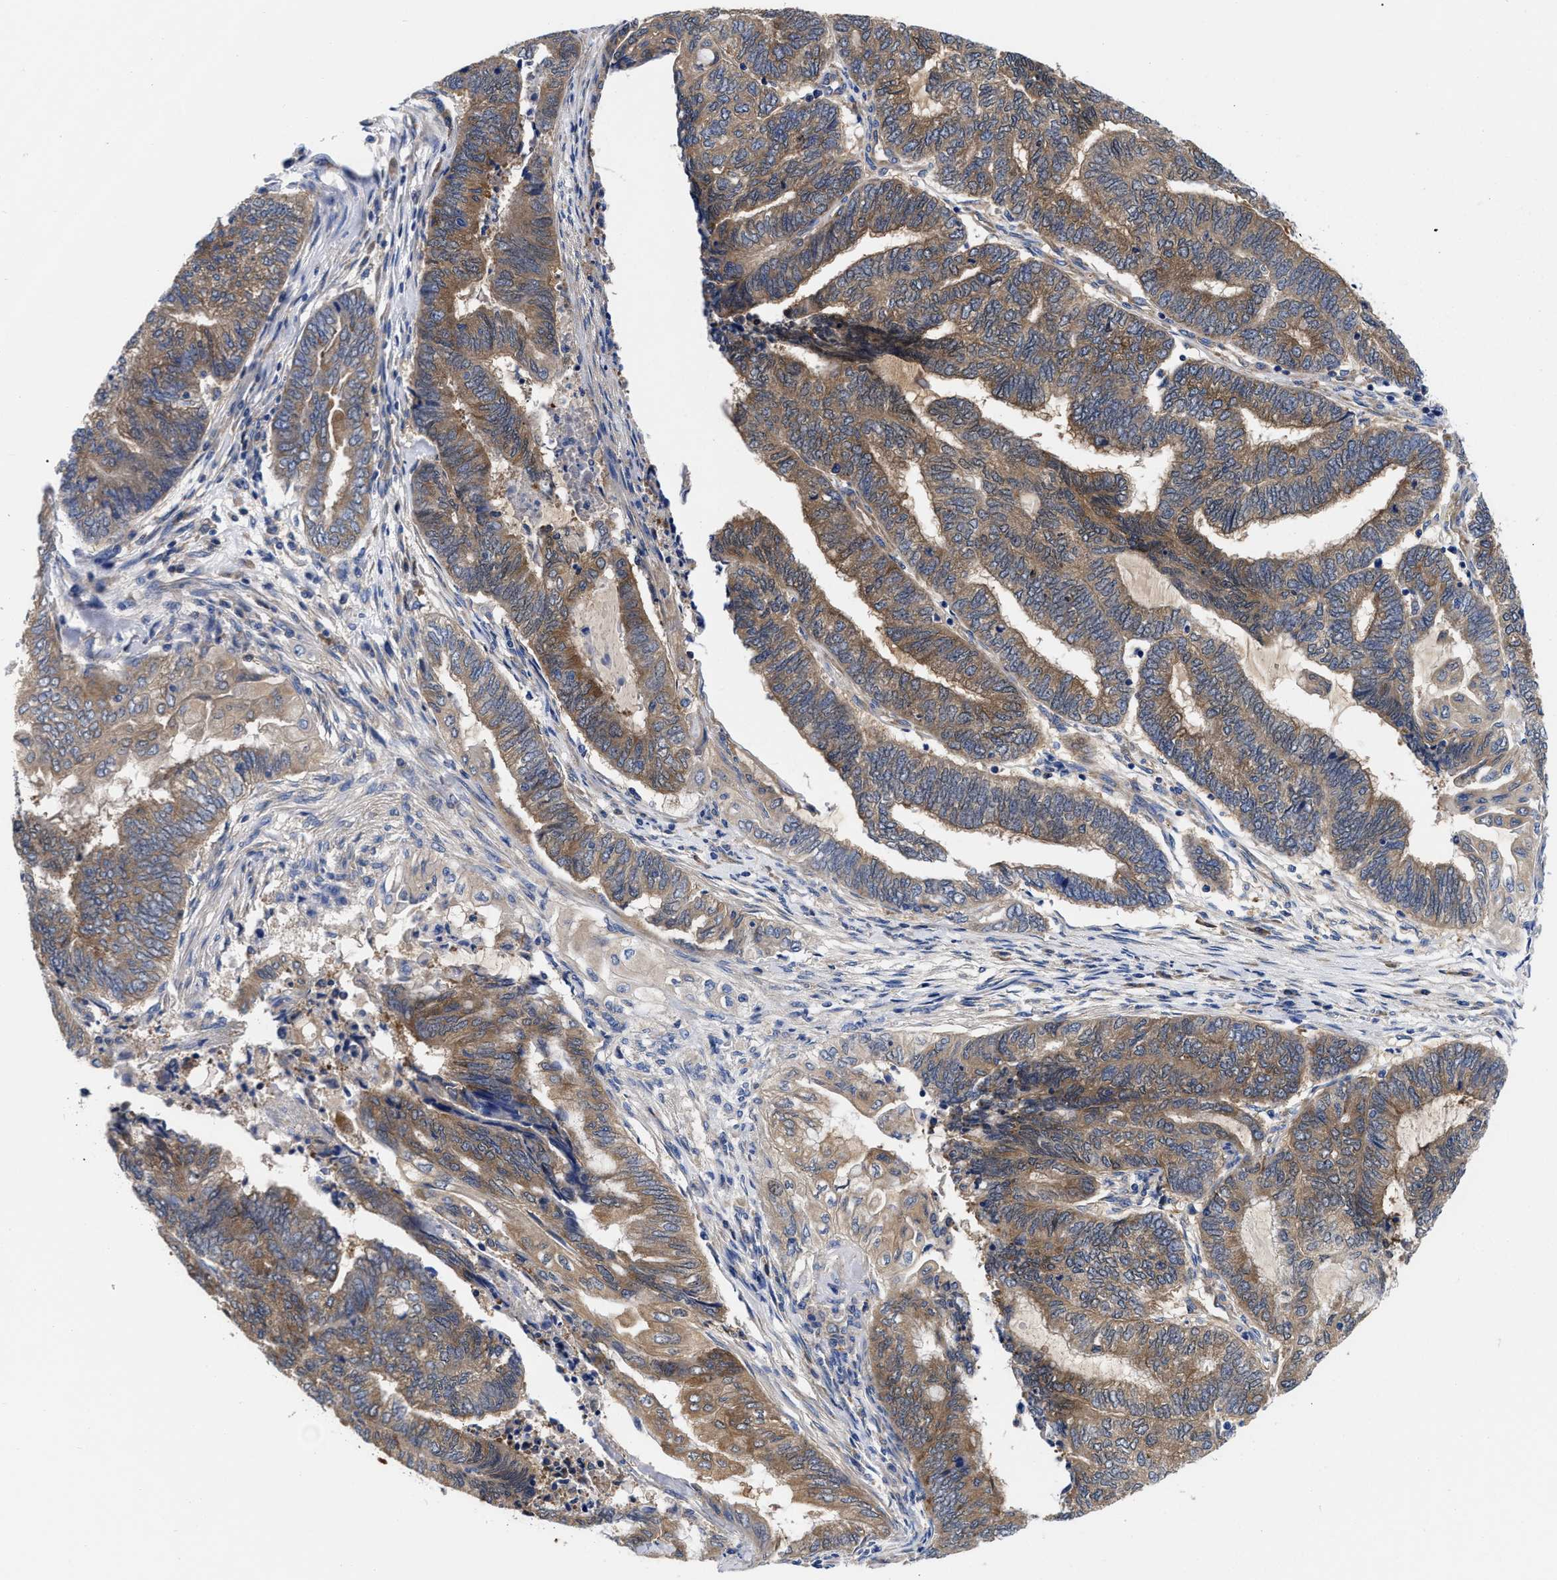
{"staining": {"intensity": "moderate", "quantity": ">75%", "location": "cytoplasmic/membranous"}, "tissue": "endometrial cancer", "cell_type": "Tumor cells", "image_type": "cancer", "snomed": [{"axis": "morphology", "description": "Adenocarcinoma, NOS"}, {"axis": "topography", "description": "Uterus"}, {"axis": "topography", "description": "Endometrium"}], "caption": "Protein expression analysis of adenocarcinoma (endometrial) shows moderate cytoplasmic/membranous expression in about >75% of tumor cells.", "gene": "RBKS", "patient": {"sex": "female", "age": 70}}